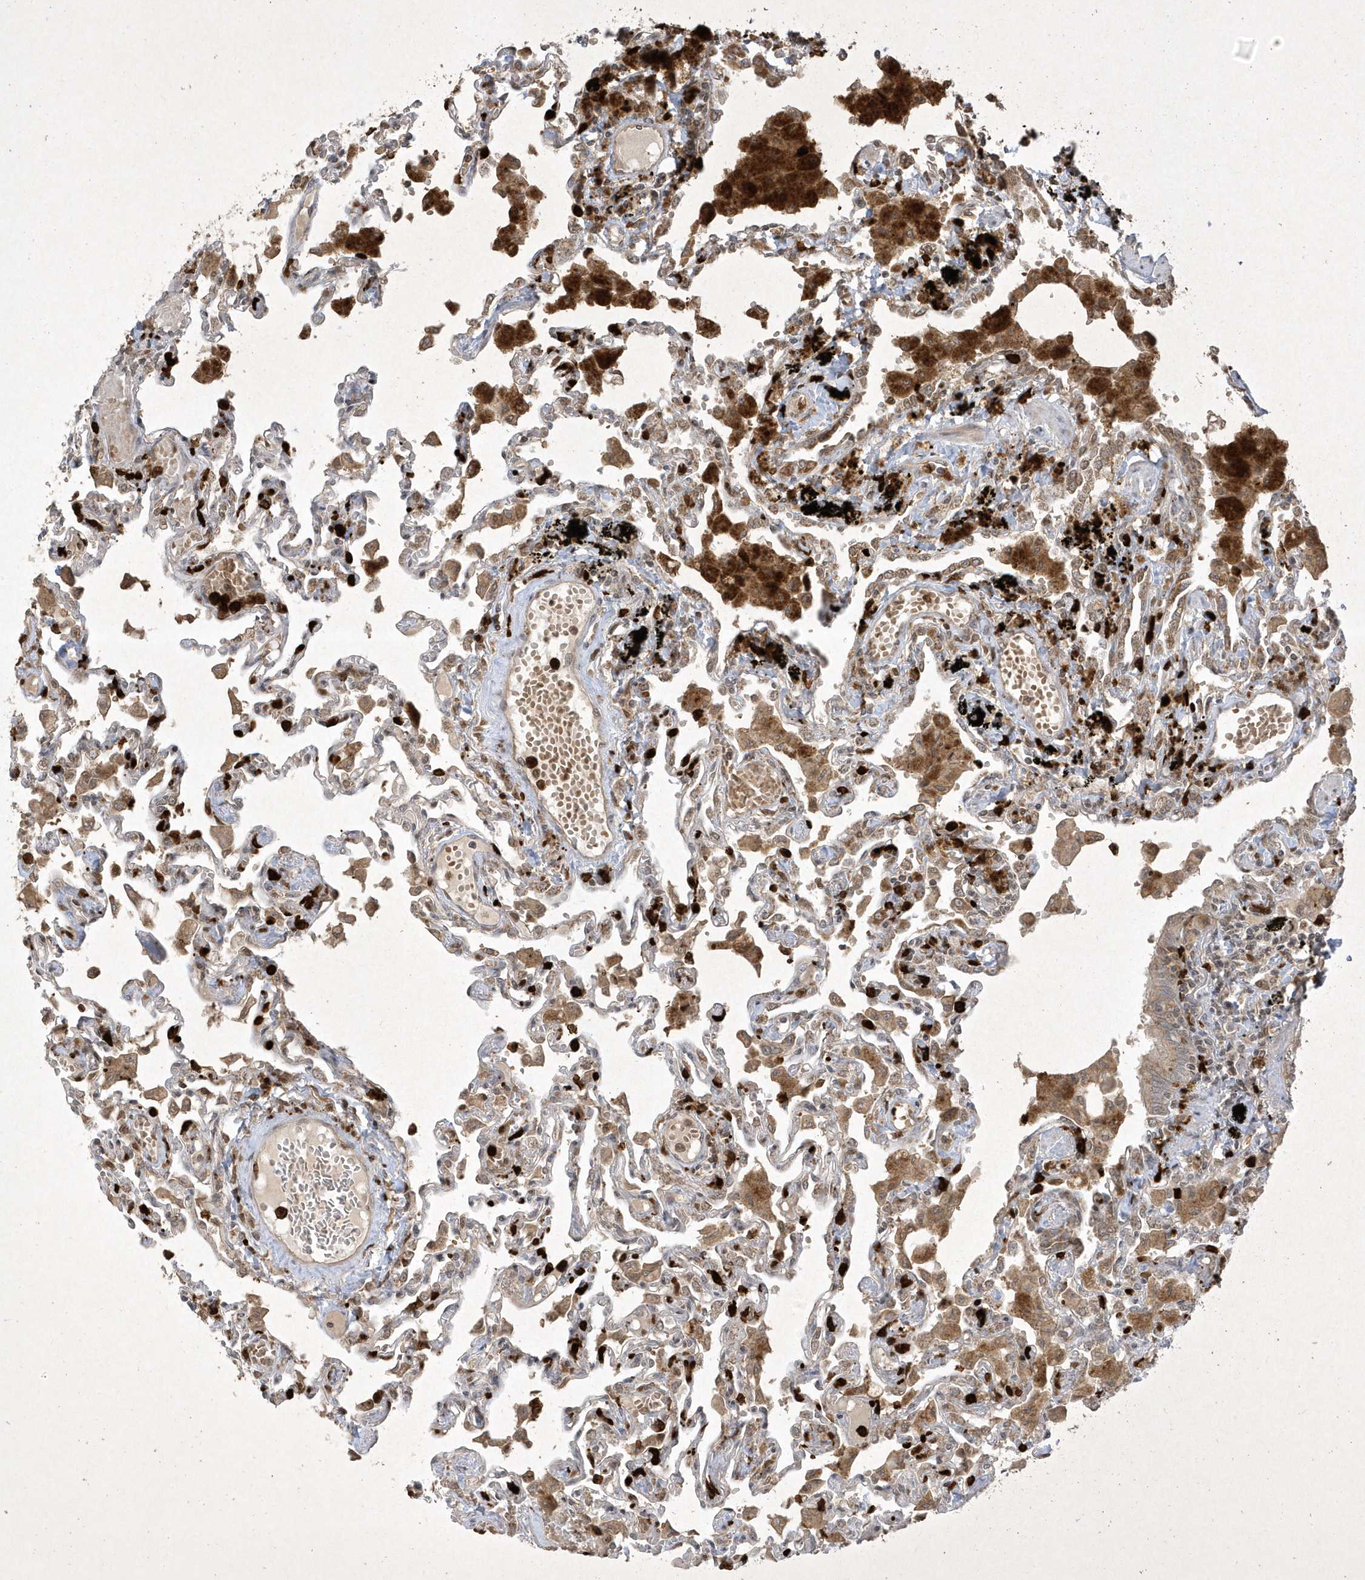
{"staining": {"intensity": "strong", "quantity": "<25%", "location": "nuclear"}, "tissue": "lung", "cell_type": "Alveolar cells", "image_type": "normal", "snomed": [{"axis": "morphology", "description": "Normal tissue, NOS"}, {"axis": "topography", "description": "Bronchus"}, {"axis": "topography", "description": "Lung"}], "caption": "A brown stain shows strong nuclear expression of a protein in alveolar cells of normal human lung. Ihc stains the protein of interest in brown and the nuclei are stained blue.", "gene": "ZNF213", "patient": {"sex": "female", "age": 49}}